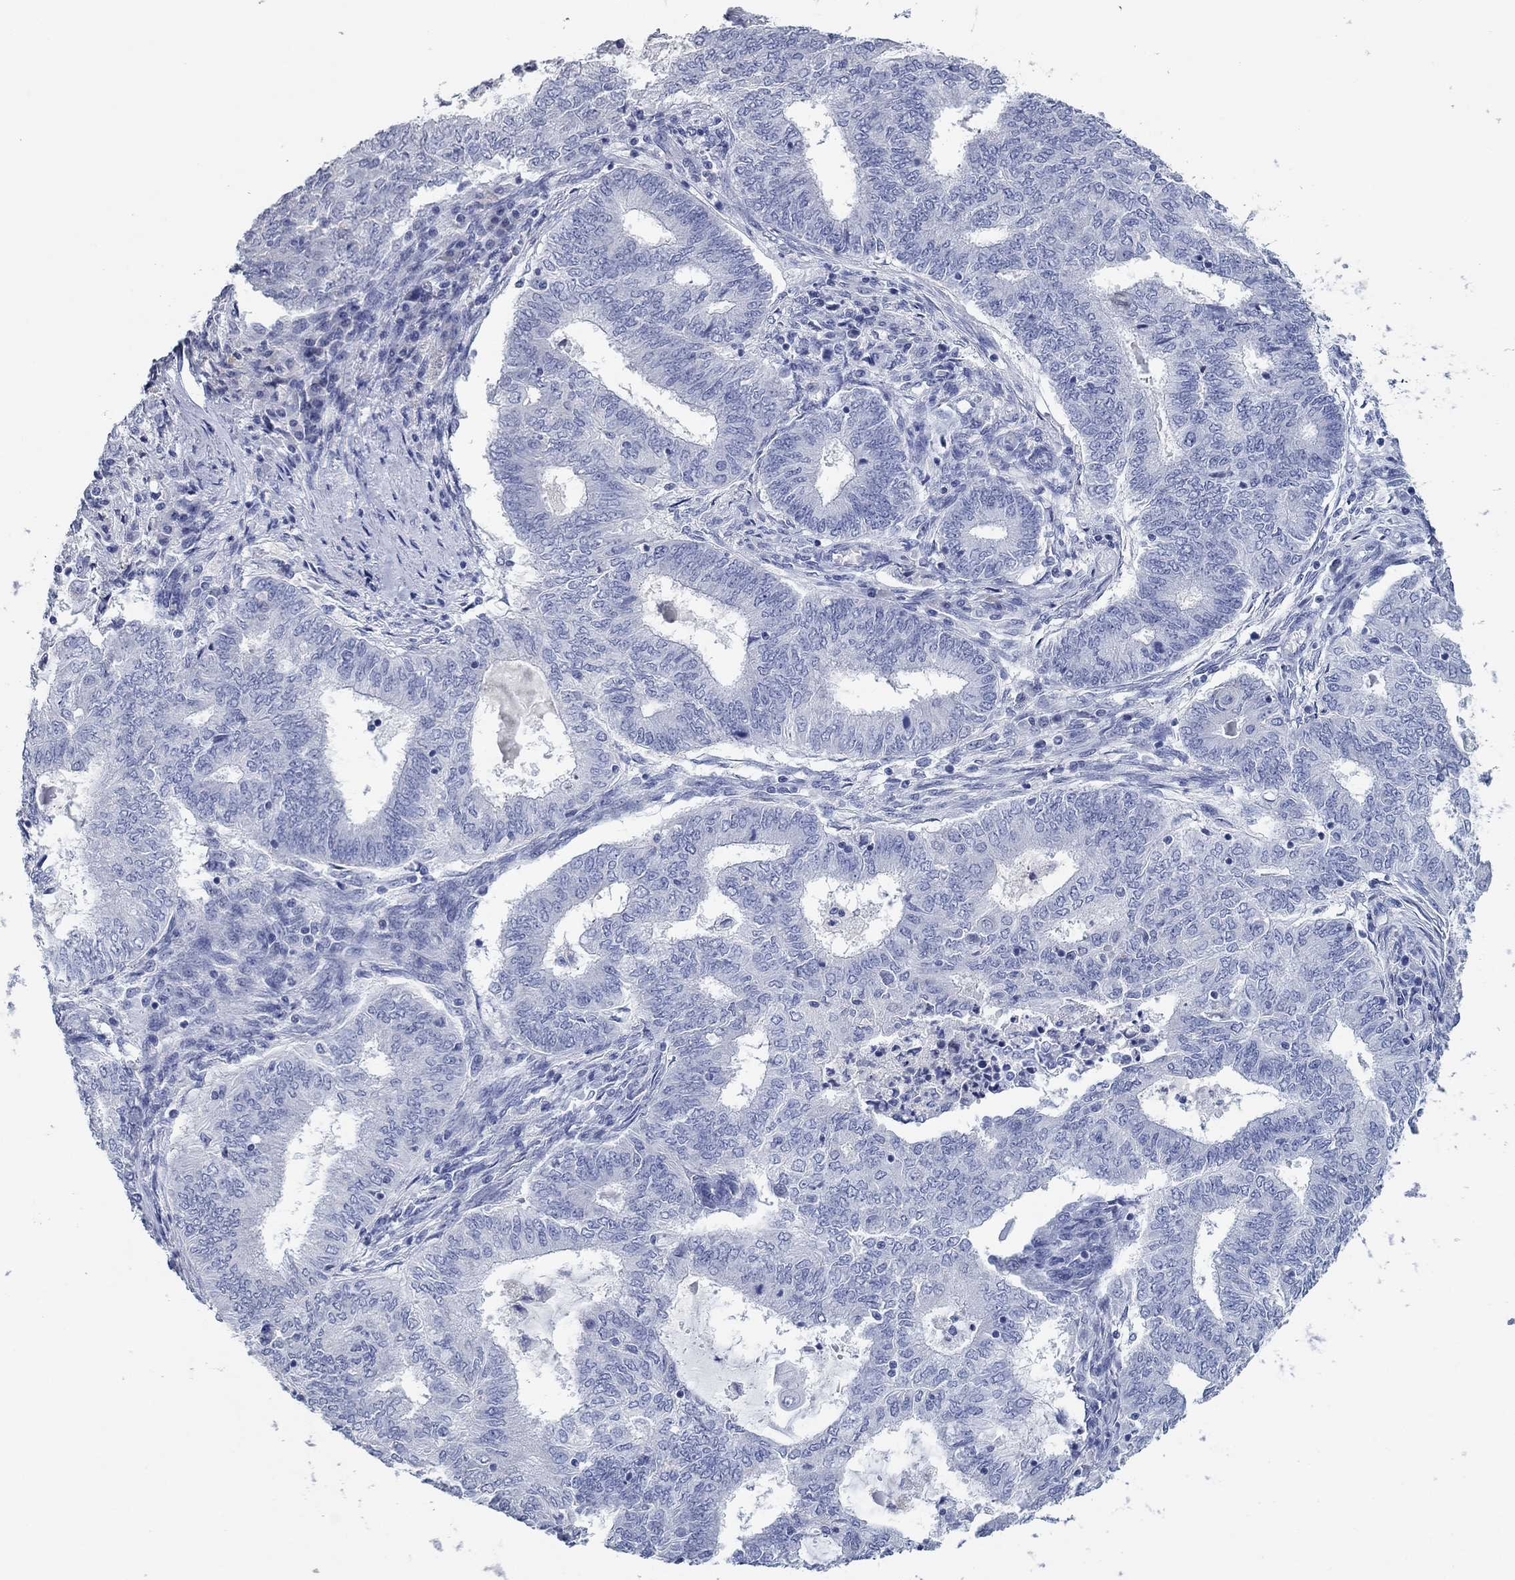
{"staining": {"intensity": "negative", "quantity": "none", "location": "none"}, "tissue": "endometrial cancer", "cell_type": "Tumor cells", "image_type": "cancer", "snomed": [{"axis": "morphology", "description": "Adenocarcinoma, NOS"}, {"axis": "topography", "description": "Endometrium"}], "caption": "IHC of endometrial cancer displays no positivity in tumor cells.", "gene": "POU5F1", "patient": {"sex": "female", "age": 62}}